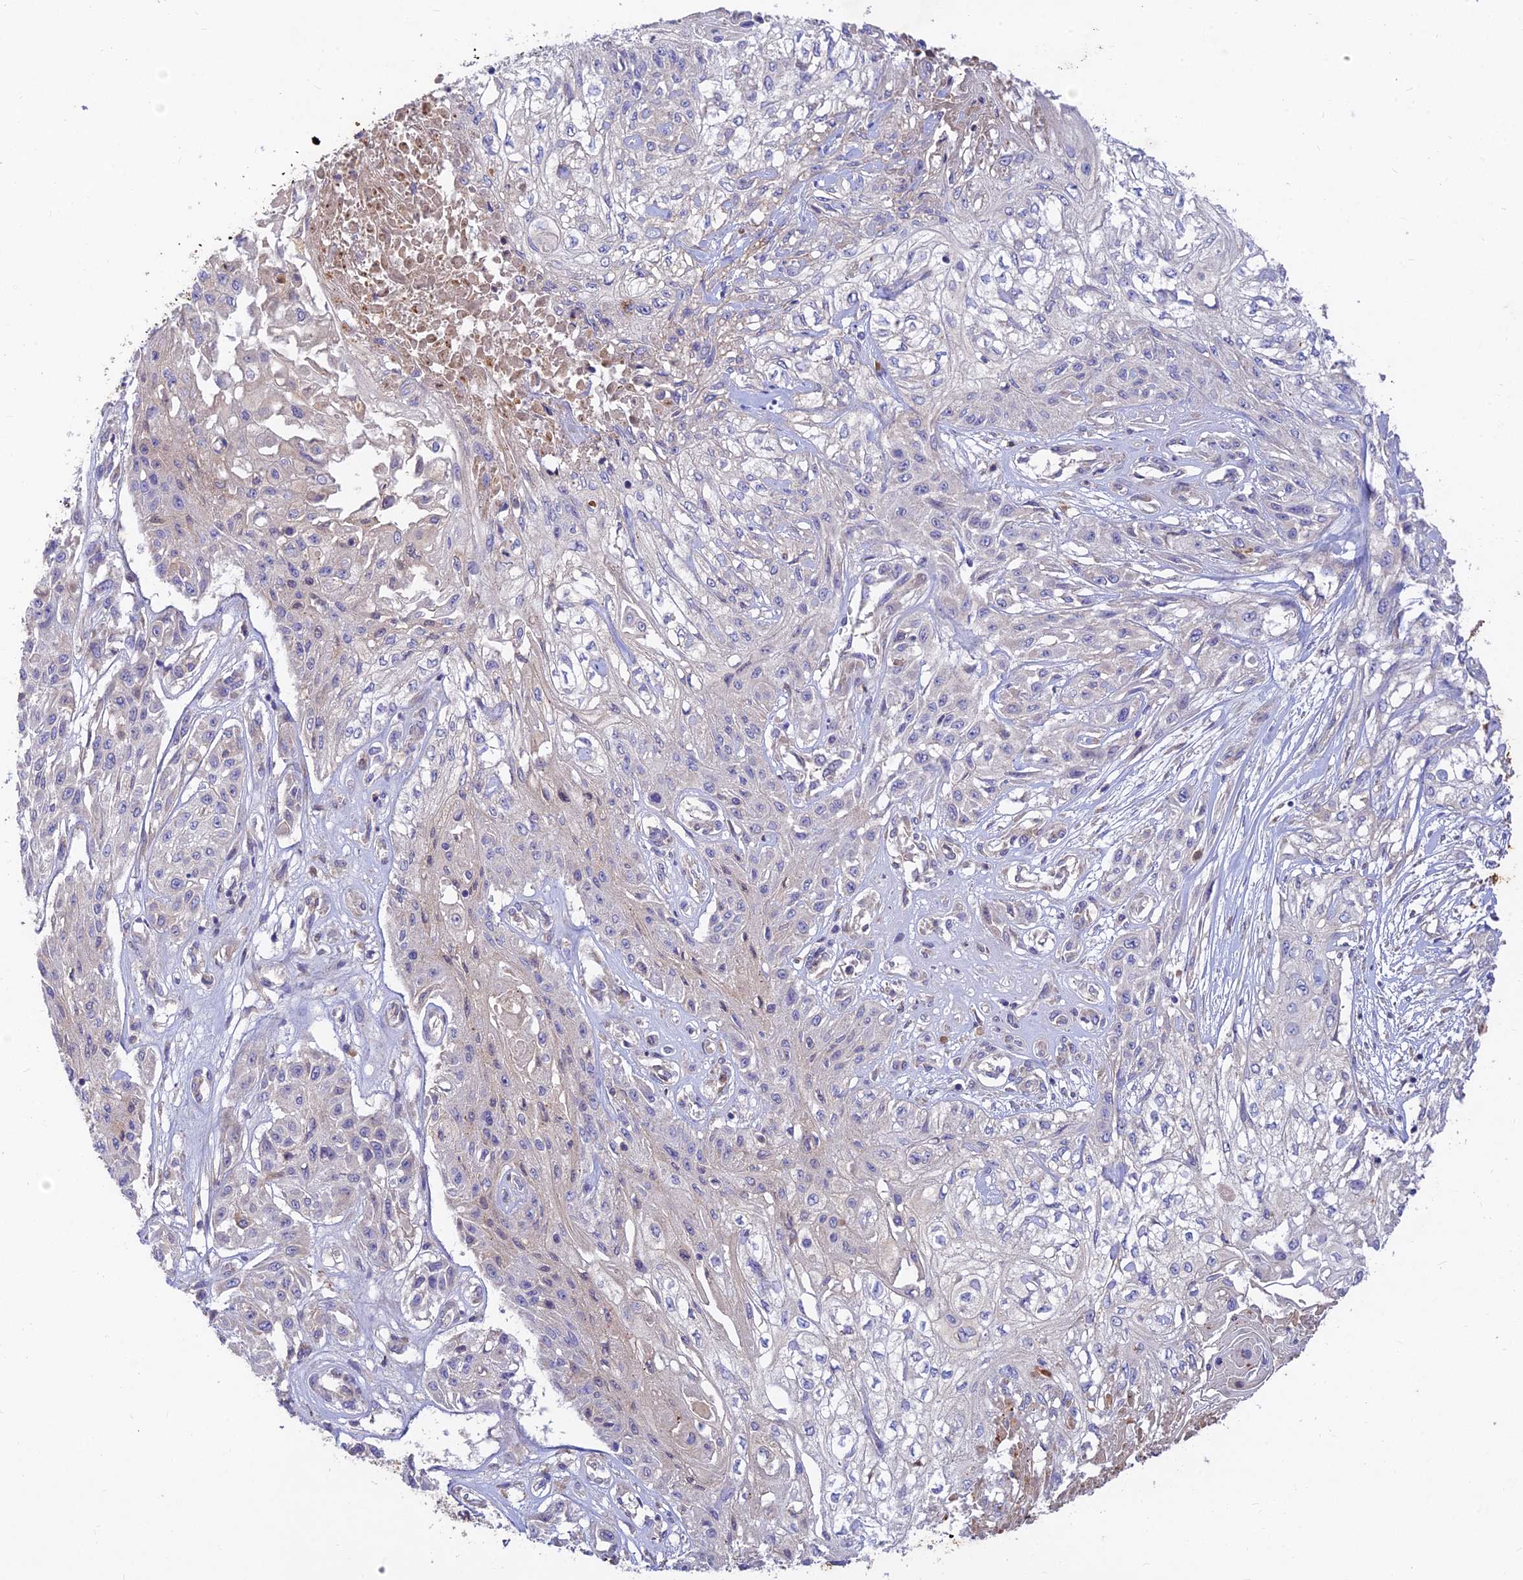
{"staining": {"intensity": "negative", "quantity": "none", "location": "none"}, "tissue": "skin cancer", "cell_type": "Tumor cells", "image_type": "cancer", "snomed": [{"axis": "morphology", "description": "Squamous cell carcinoma, NOS"}, {"axis": "morphology", "description": "Squamous cell carcinoma, metastatic, NOS"}, {"axis": "topography", "description": "Skin"}, {"axis": "topography", "description": "Lymph node"}], "caption": "Immunohistochemistry photomicrograph of neoplastic tissue: human skin cancer (metastatic squamous cell carcinoma) stained with DAB (3,3'-diaminobenzidine) demonstrates no significant protein positivity in tumor cells.", "gene": "ACSM5", "patient": {"sex": "male", "age": 75}}